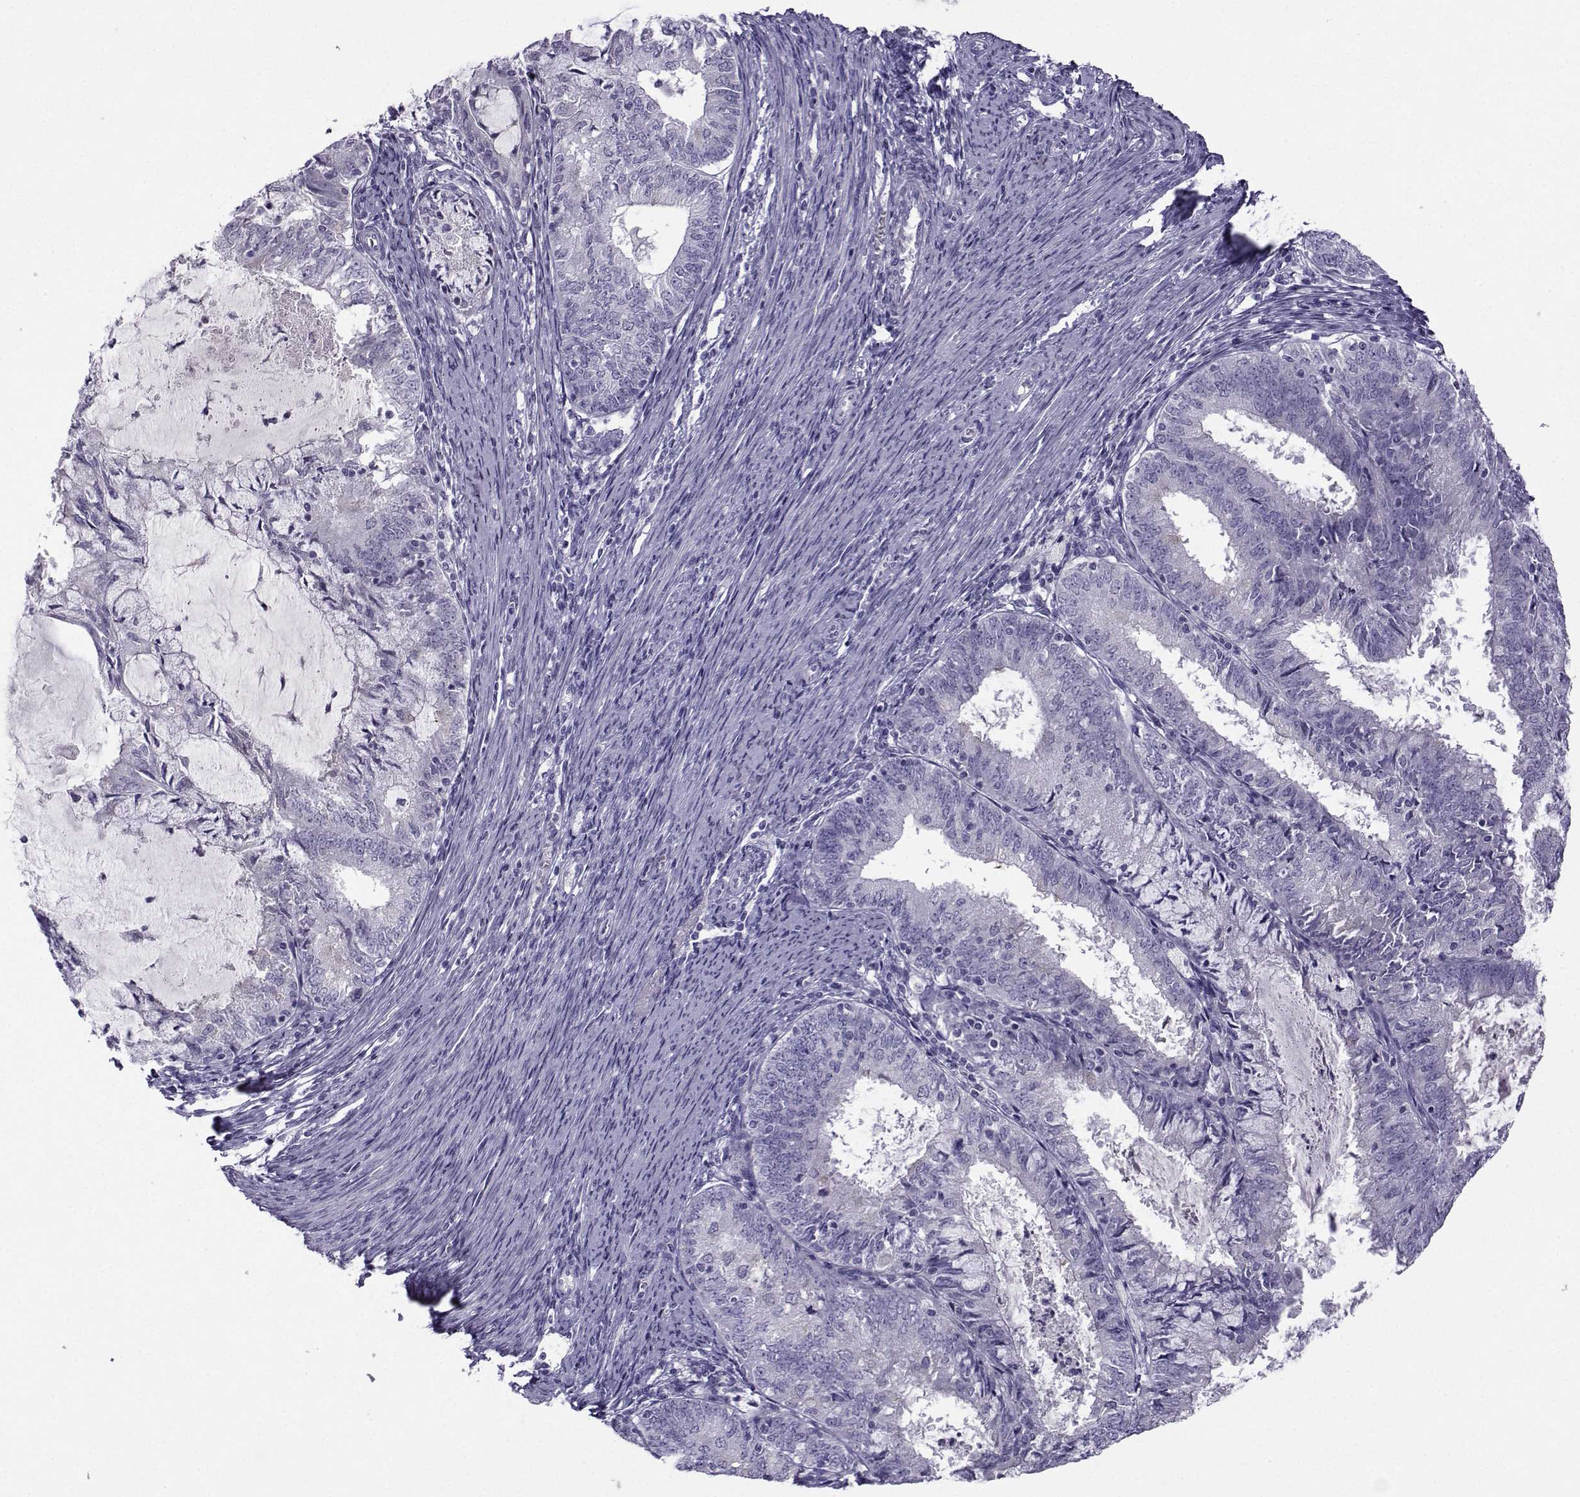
{"staining": {"intensity": "negative", "quantity": "none", "location": "none"}, "tissue": "endometrial cancer", "cell_type": "Tumor cells", "image_type": "cancer", "snomed": [{"axis": "morphology", "description": "Adenocarcinoma, NOS"}, {"axis": "topography", "description": "Endometrium"}], "caption": "An immunohistochemistry (IHC) micrograph of endometrial cancer is shown. There is no staining in tumor cells of endometrial cancer.", "gene": "ARMC2", "patient": {"sex": "female", "age": 57}}